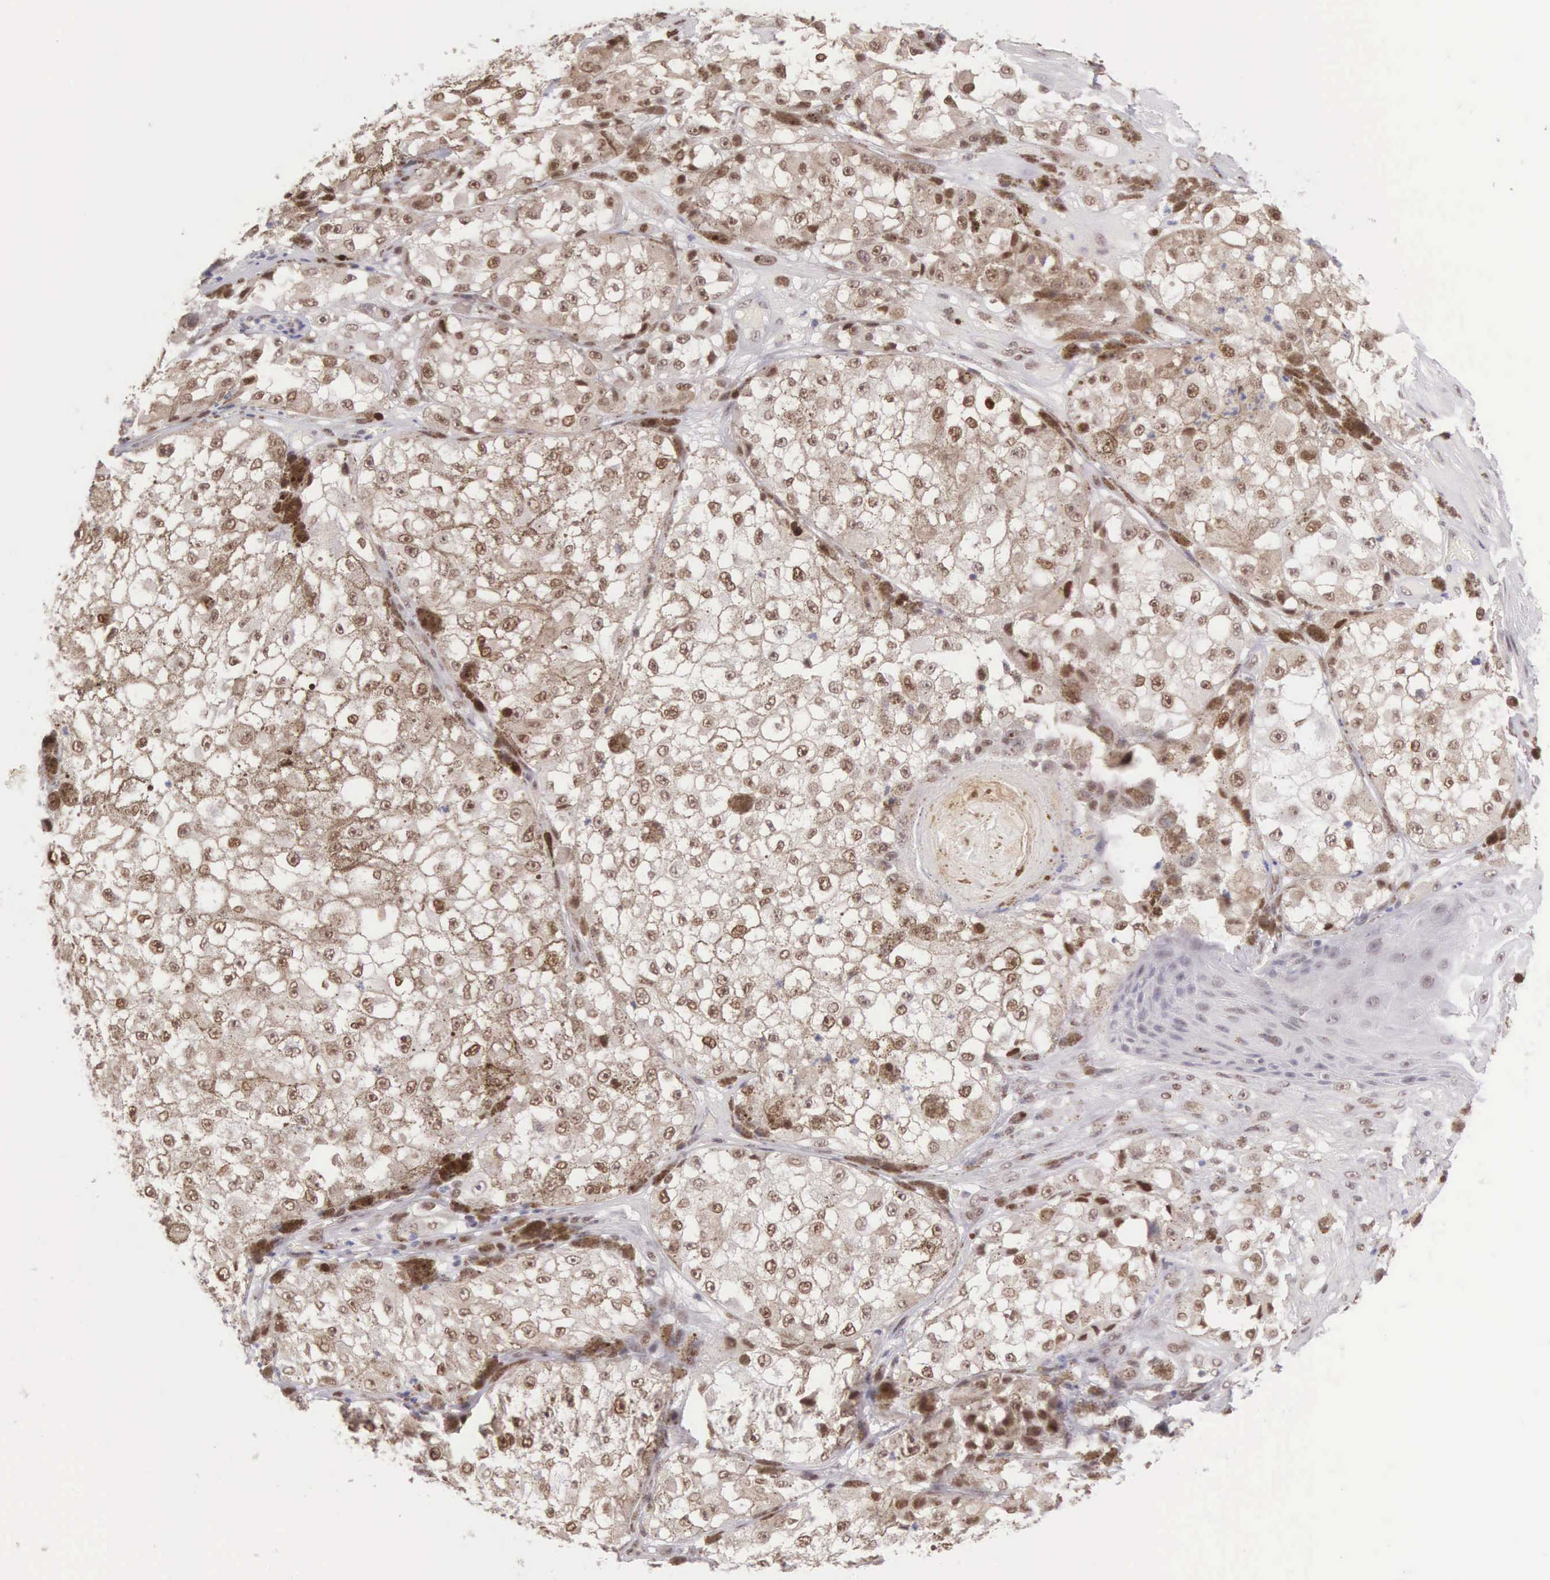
{"staining": {"intensity": "moderate", "quantity": "25%-75%", "location": "nuclear"}, "tissue": "melanoma", "cell_type": "Tumor cells", "image_type": "cancer", "snomed": [{"axis": "morphology", "description": "Malignant melanoma, NOS"}, {"axis": "topography", "description": "Skin"}], "caption": "Immunohistochemistry (IHC) staining of malignant melanoma, which demonstrates medium levels of moderate nuclear positivity in about 25%-75% of tumor cells indicating moderate nuclear protein expression. The staining was performed using DAB (3,3'-diaminobenzidine) (brown) for protein detection and nuclei were counterstained in hematoxylin (blue).", "gene": "CCDC117", "patient": {"sex": "male", "age": 67}}